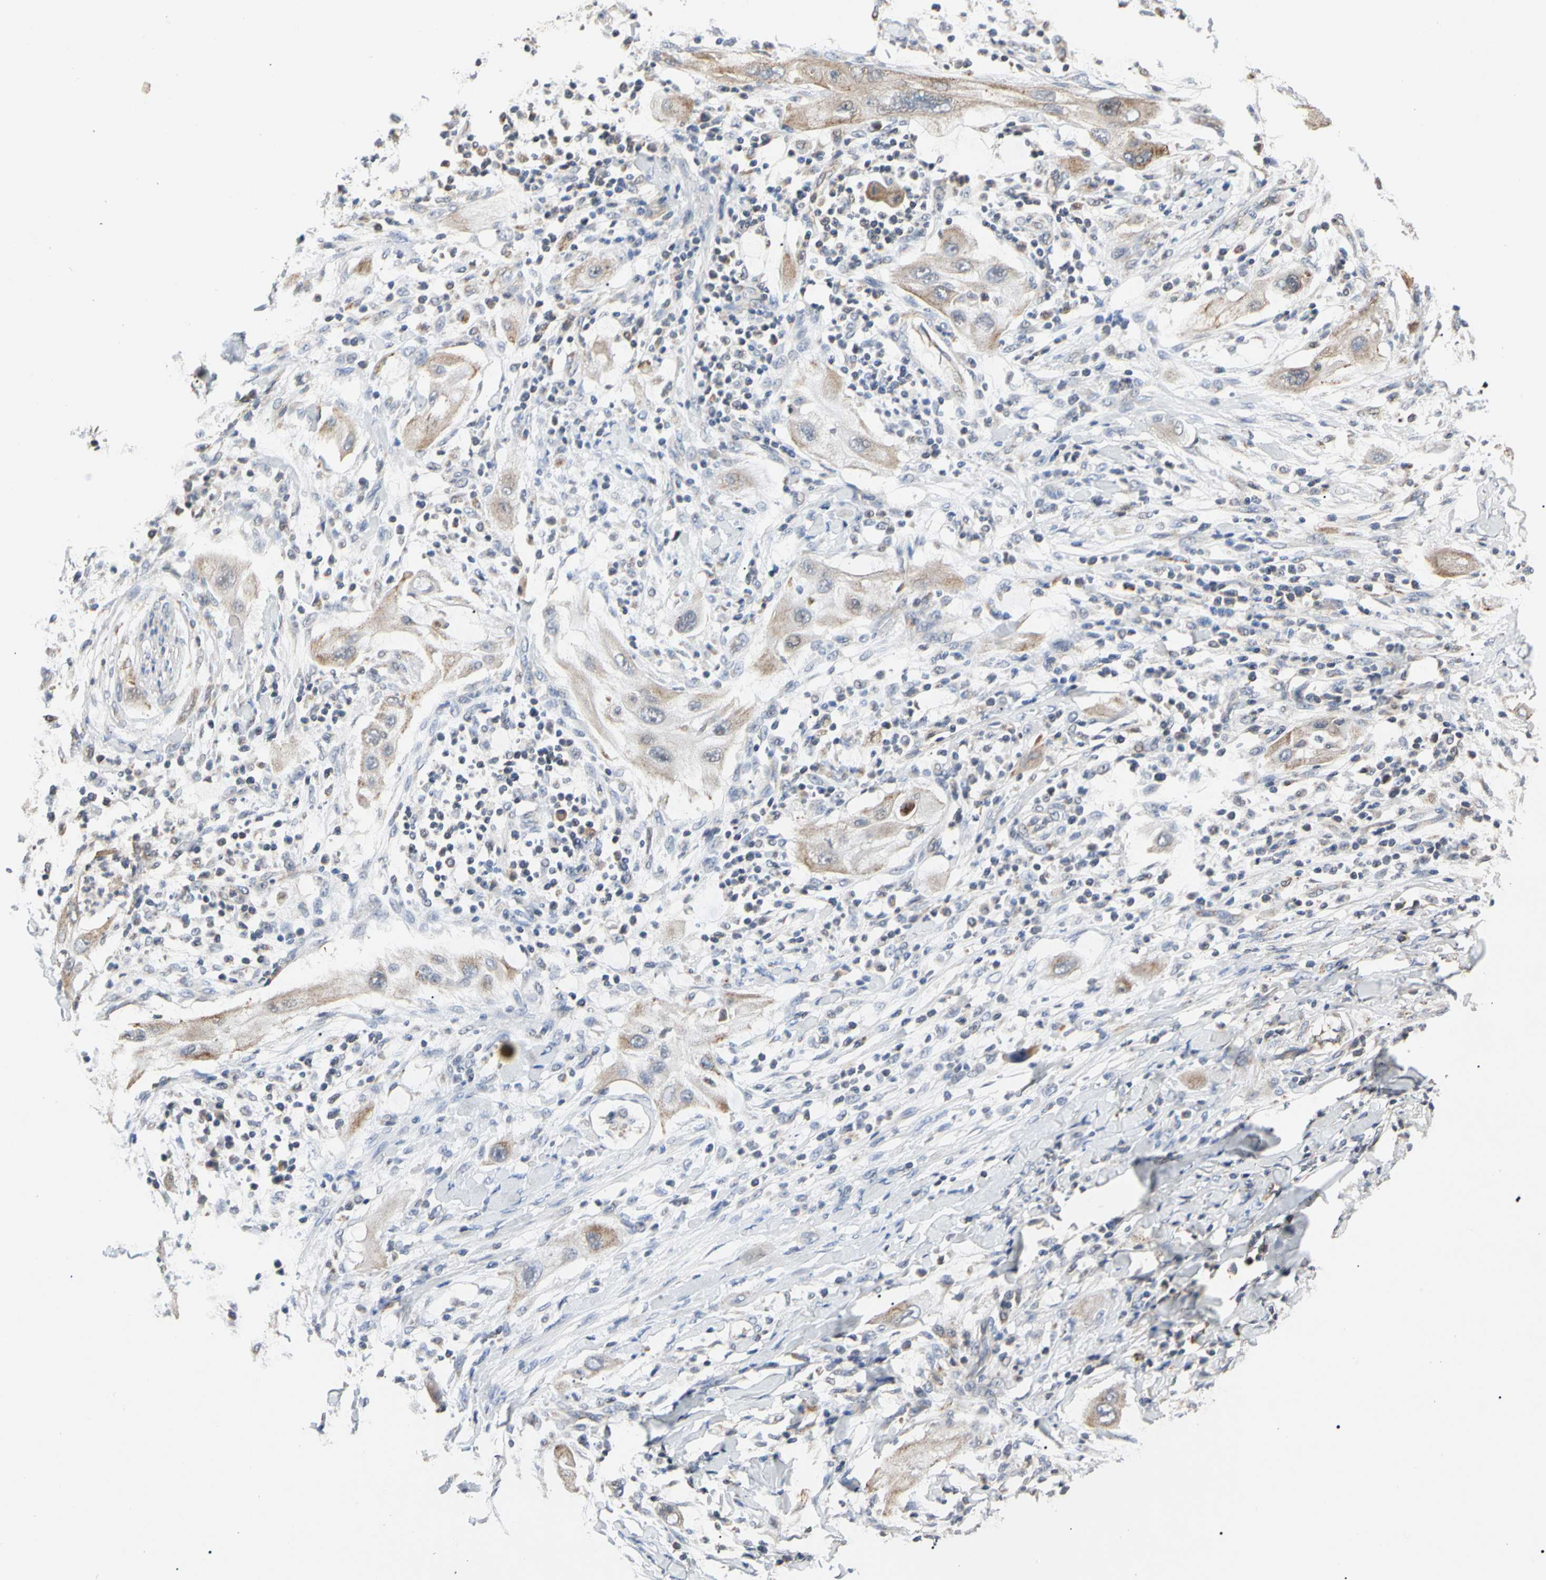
{"staining": {"intensity": "weak", "quantity": "25%-75%", "location": "cytoplasmic/membranous"}, "tissue": "lung cancer", "cell_type": "Tumor cells", "image_type": "cancer", "snomed": [{"axis": "morphology", "description": "Squamous cell carcinoma, NOS"}, {"axis": "topography", "description": "Lung"}], "caption": "Lung squamous cell carcinoma tissue exhibits weak cytoplasmic/membranous positivity in about 25%-75% of tumor cells, visualized by immunohistochemistry.", "gene": "GPD2", "patient": {"sex": "female", "age": 47}}